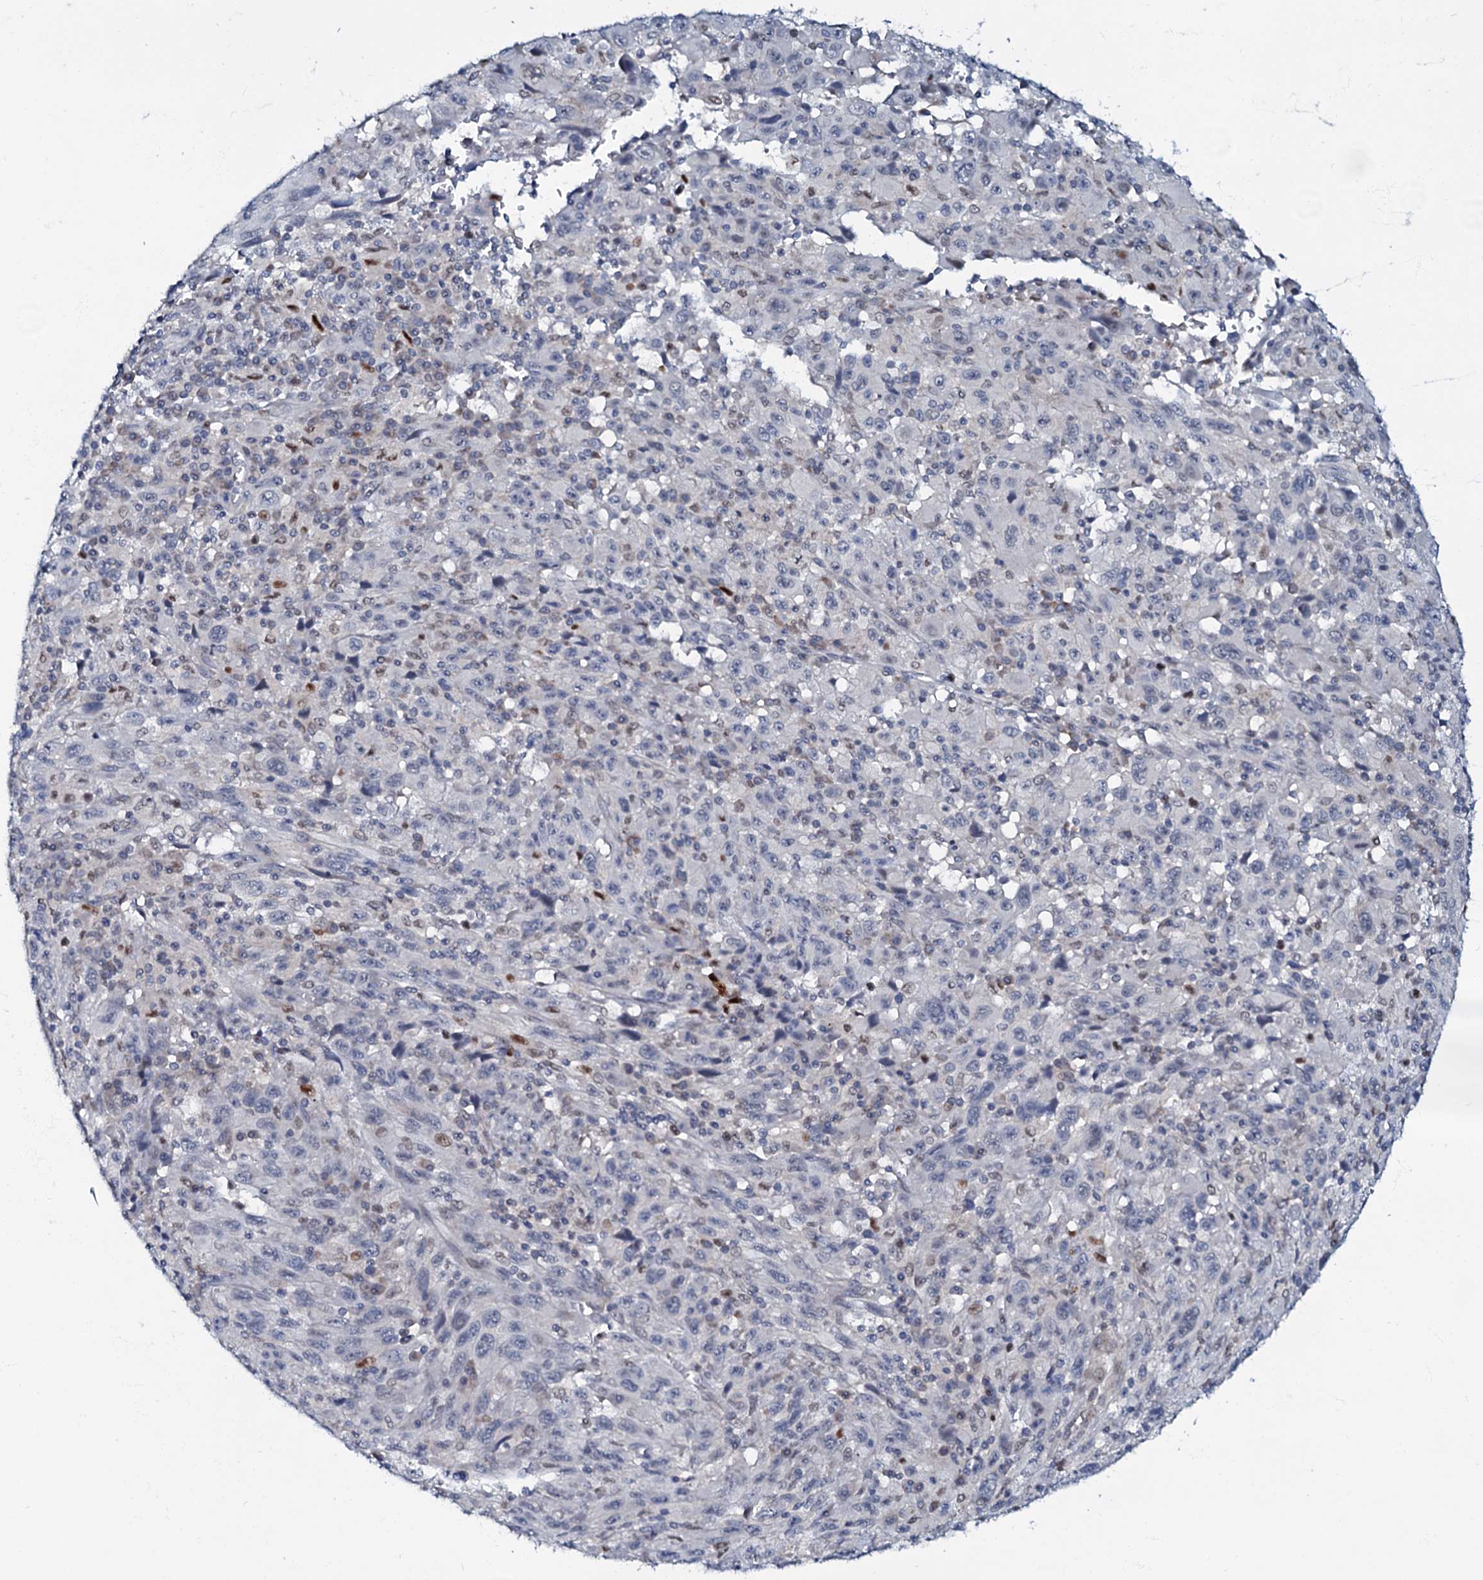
{"staining": {"intensity": "negative", "quantity": "none", "location": "none"}, "tissue": "melanoma", "cell_type": "Tumor cells", "image_type": "cancer", "snomed": [{"axis": "morphology", "description": "Malignant melanoma, Metastatic site"}, {"axis": "topography", "description": "Skin"}], "caption": "Protein analysis of melanoma exhibits no significant expression in tumor cells.", "gene": "MRPL51", "patient": {"sex": "female", "age": 56}}